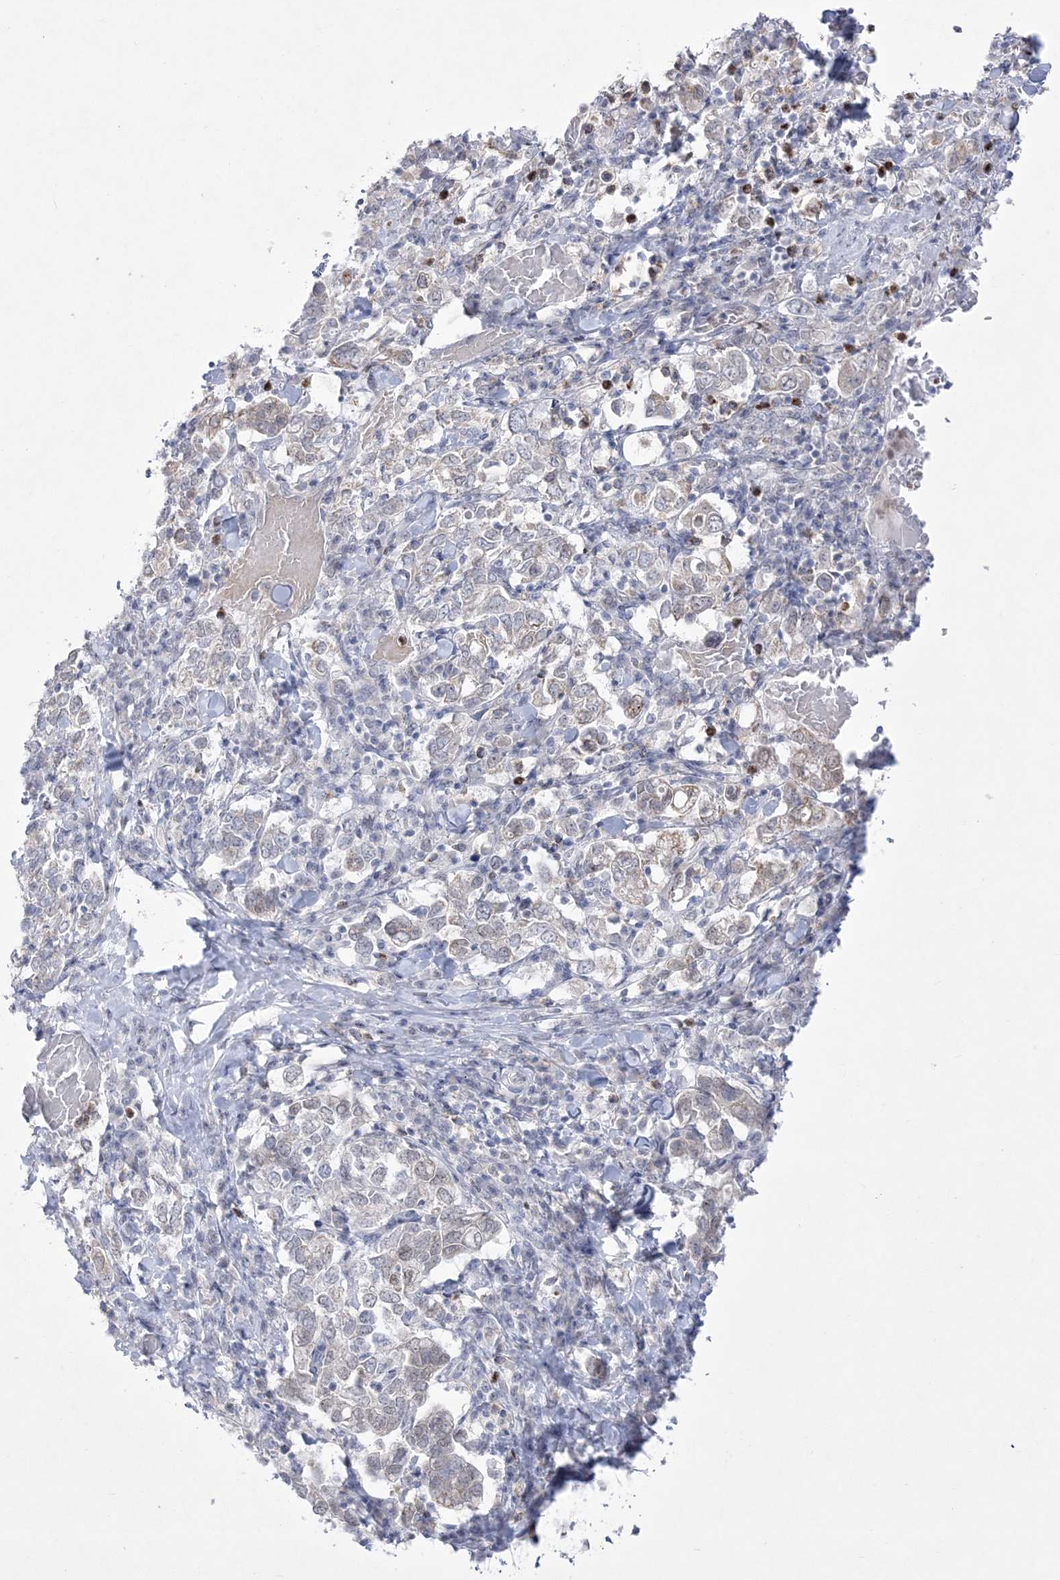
{"staining": {"intensity": "negative", "quantity": "none", "location": "none"}, "tissue": "stomach cancer", "cell_type": "Tumor cells", "image_type": "cancer", "snomed": [{"axis": "morphology", "description": "Adenocarcinoma, NOS"}, {"axis": "topography", "description": "Stomach, upper"}], "caption": "High power microscopy micrograph of an IHC micrograph of stomach adenocarcinoma, revealing no significant staining in tumor cells.", "gene": "WDR27", "patient": {"sex": "male", "age": 62}}